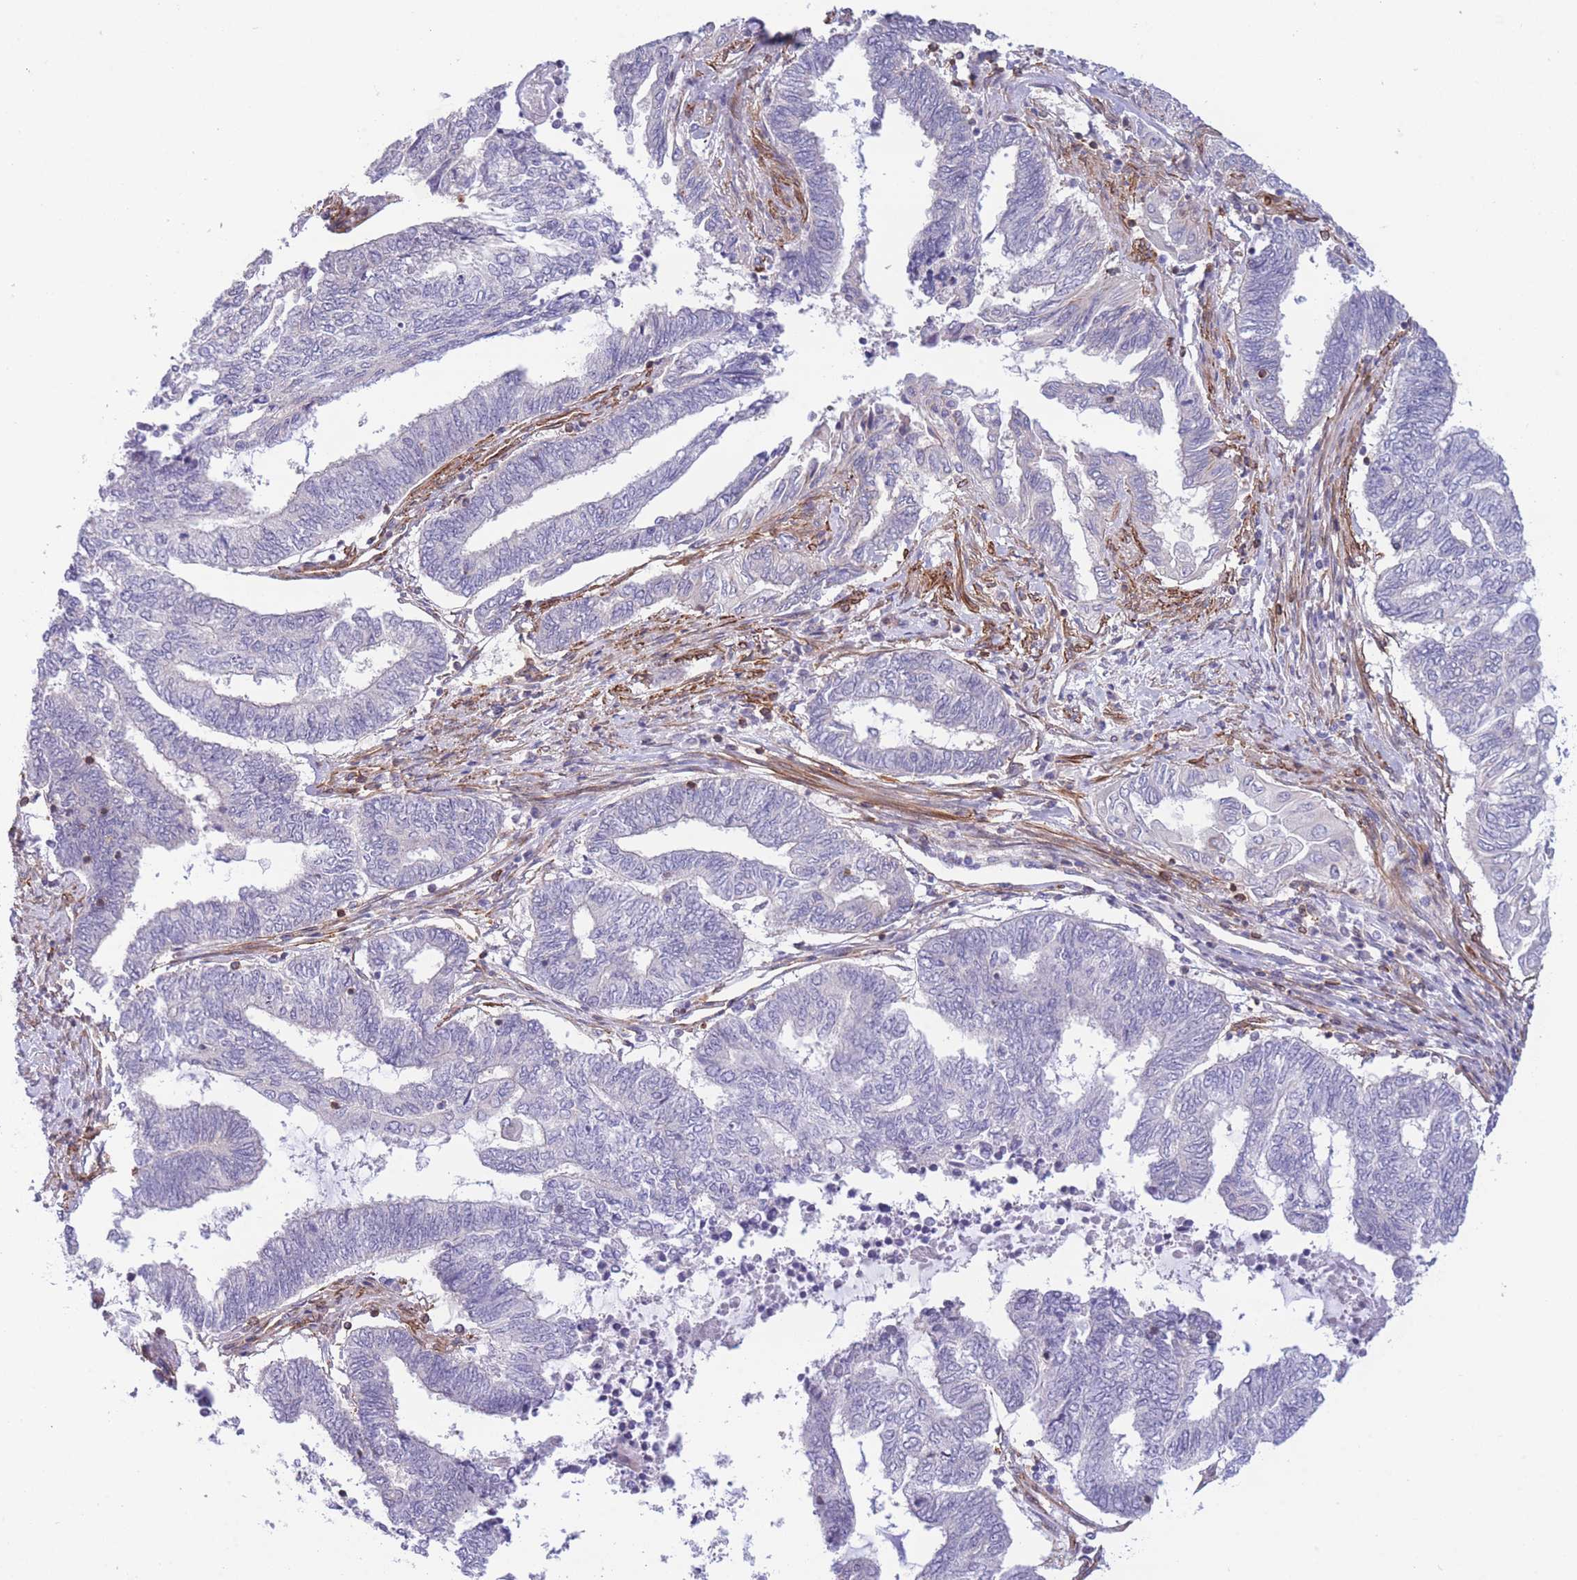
{"staining": {"intensity": "negative", "quantity": "none", "location": "none"}, "tissue": "endometrial cancer", "cell_type": "Tumor cells", "image_type": "cancer", "snomed": [{"axis": "morphology", "description": "Adenocarcinoma, NOS"}, {"axis": "topography", "description": "Uterus"}, {"axis": "topography", "description": "Endometrium"}], "caption": "Tumor cells are negative for brown protein staining in endometrial cancer.", "gene": "CDC25B", "patient": {"sex": "female", "age": 70}}